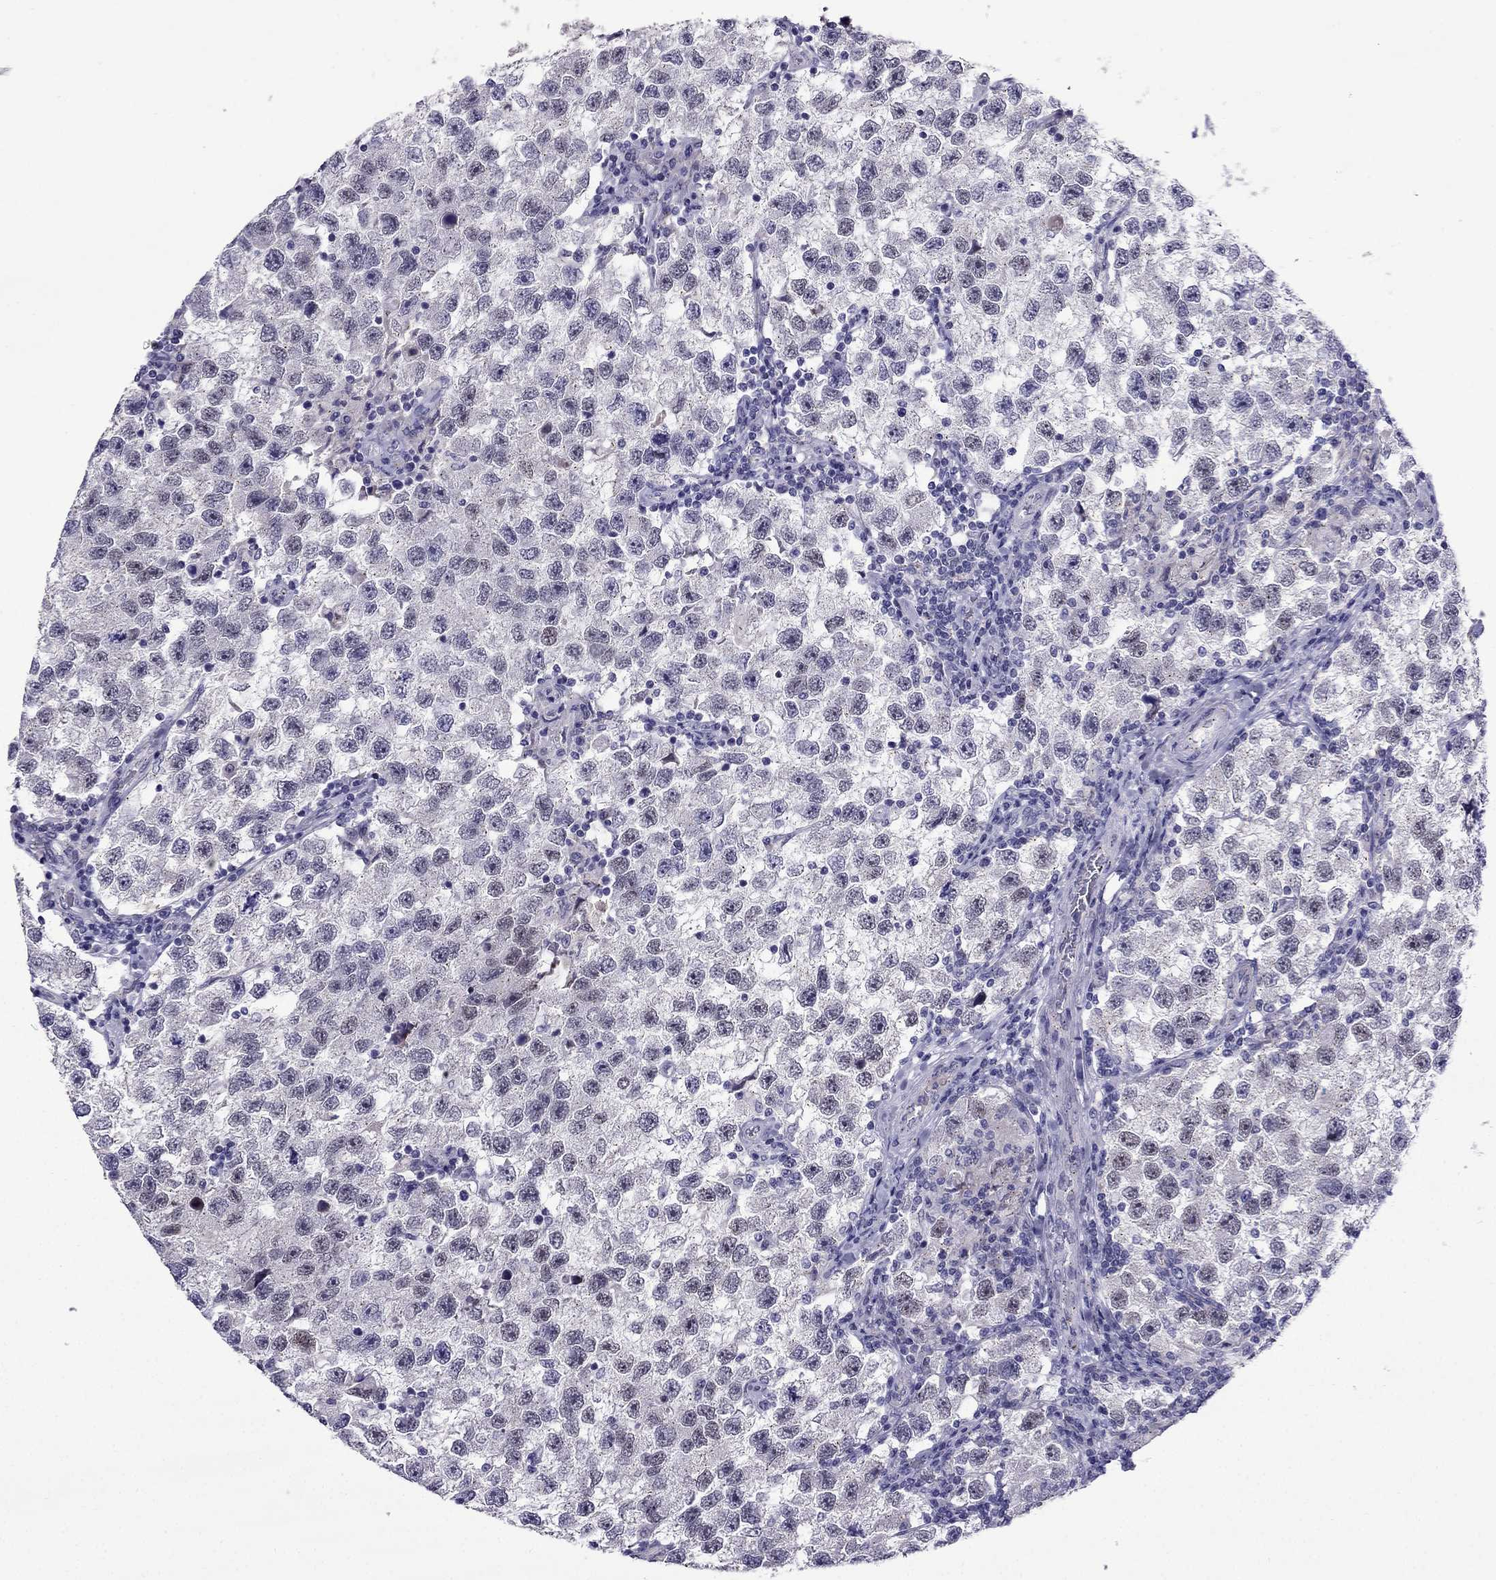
{"staining": {"intensity": "weak", "quantity": "<25%", "location": "nuclear"}, "tissue": "testis cancer", "cell_type": "Tumor cells", "image_type": "cancer", "snomed": [{"axis": "morphology", "description": "Seminoma, NOS"}, {"axis": "topography", "description": "Testis"}], "caption": "Testis cancer (seminoma) was stained to show a protein in brown. There is no significant staining in tumor cells.", "gene": "MYBPH", "patient": {"sex": "male", "age": 26}}